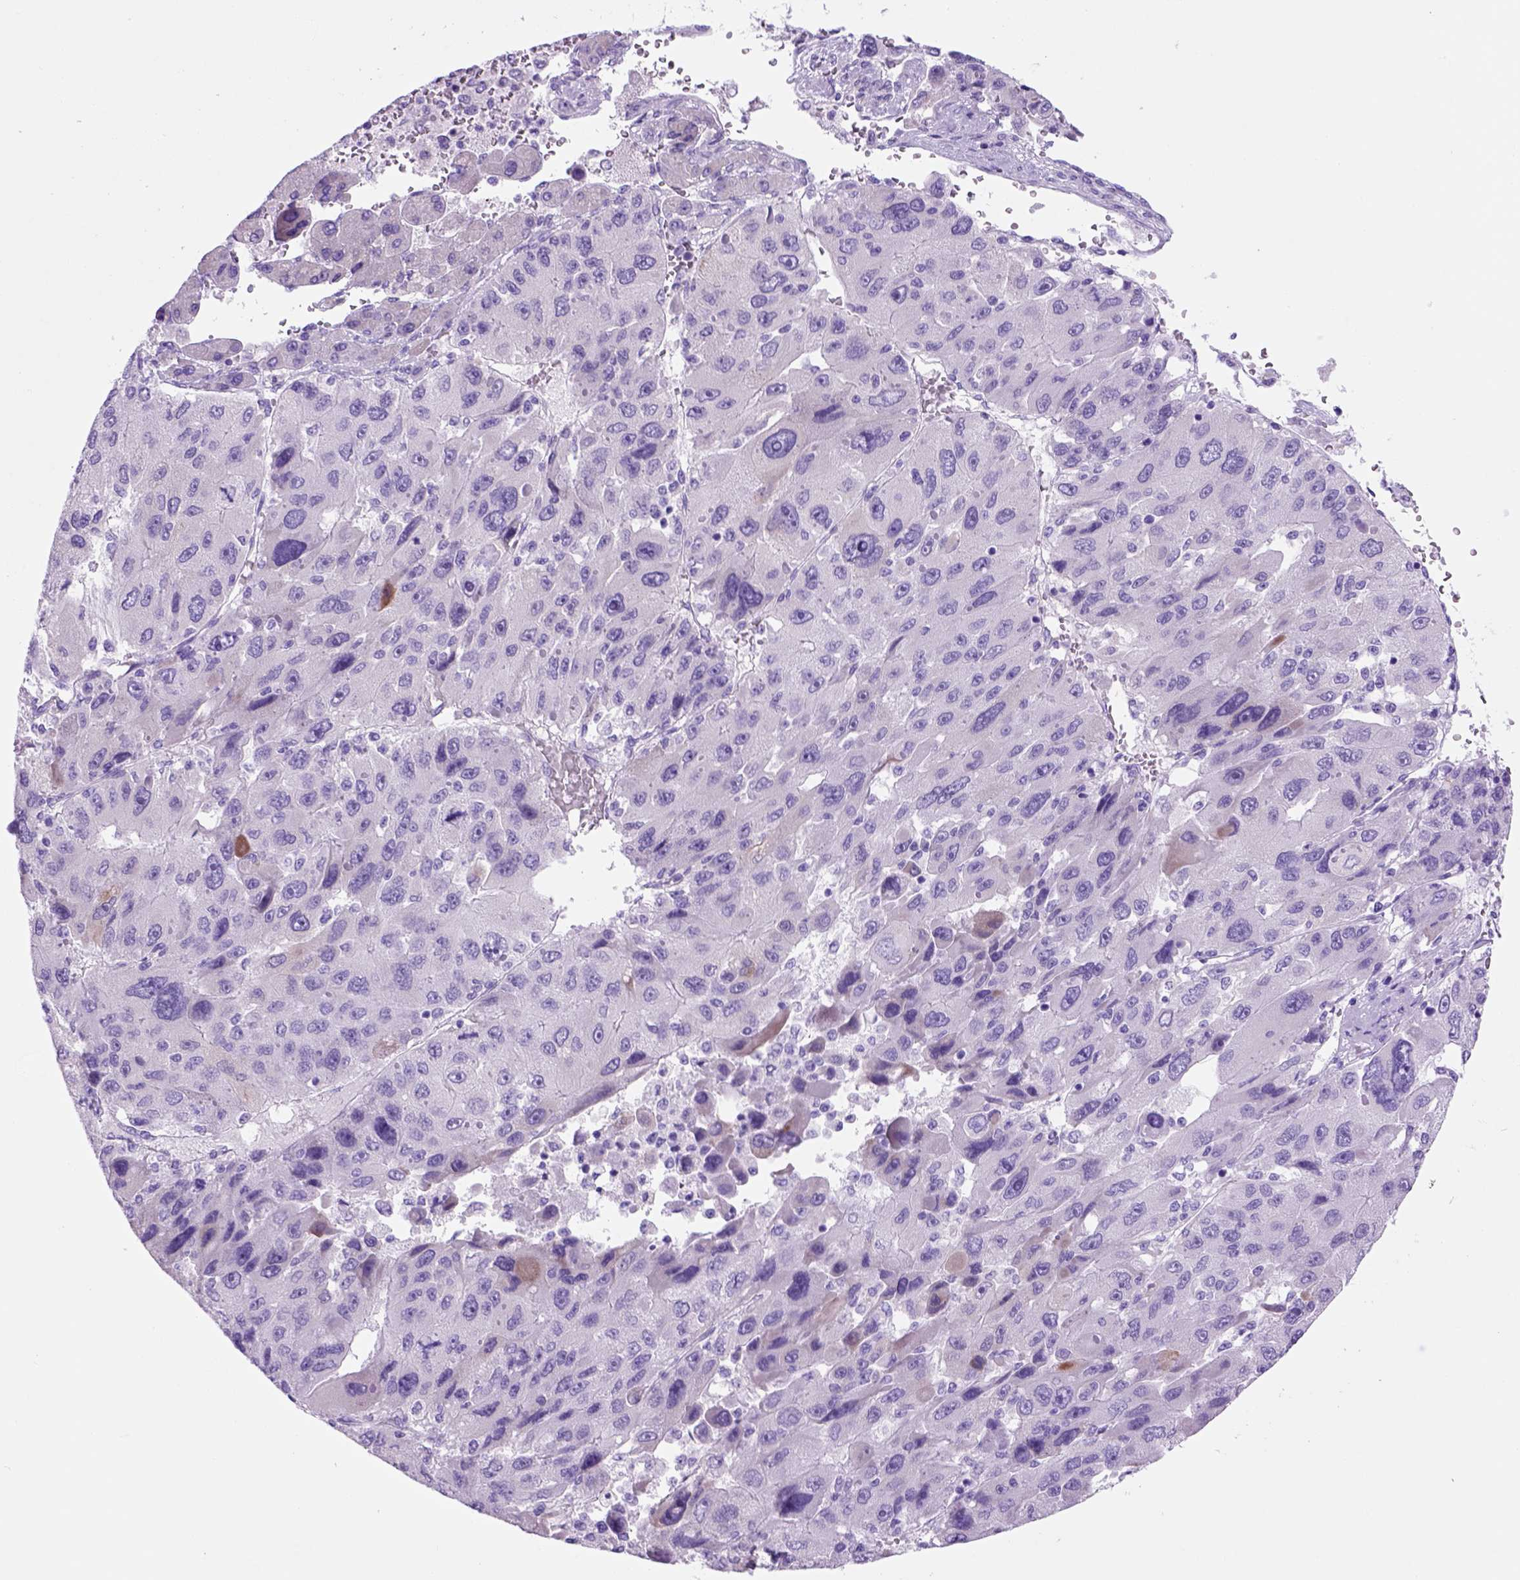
{"staining": {"intensity": "negative", "quantity": "none", "location": "none"}, "tissue": "liver cancer", "cell_type": "Tumor cells", "image_type": "cancer", "snomed": [{"axis": "morphology", "description": "Carcinoma, Hepatocellular, NOS"}, {"axis": "topography", "description": "Liver"}], "caption": "Immunohistochemistry histopathology image of human liver cancer stained for a protein (brown), which shows no positivity in tumor cells. (DAB (3,3'-diaminobenzidine) IHC visualized using brightfield microscopy, high magnification).", "gene": "HHIPL2", "patient": {"sex": "female", "age": 41}}